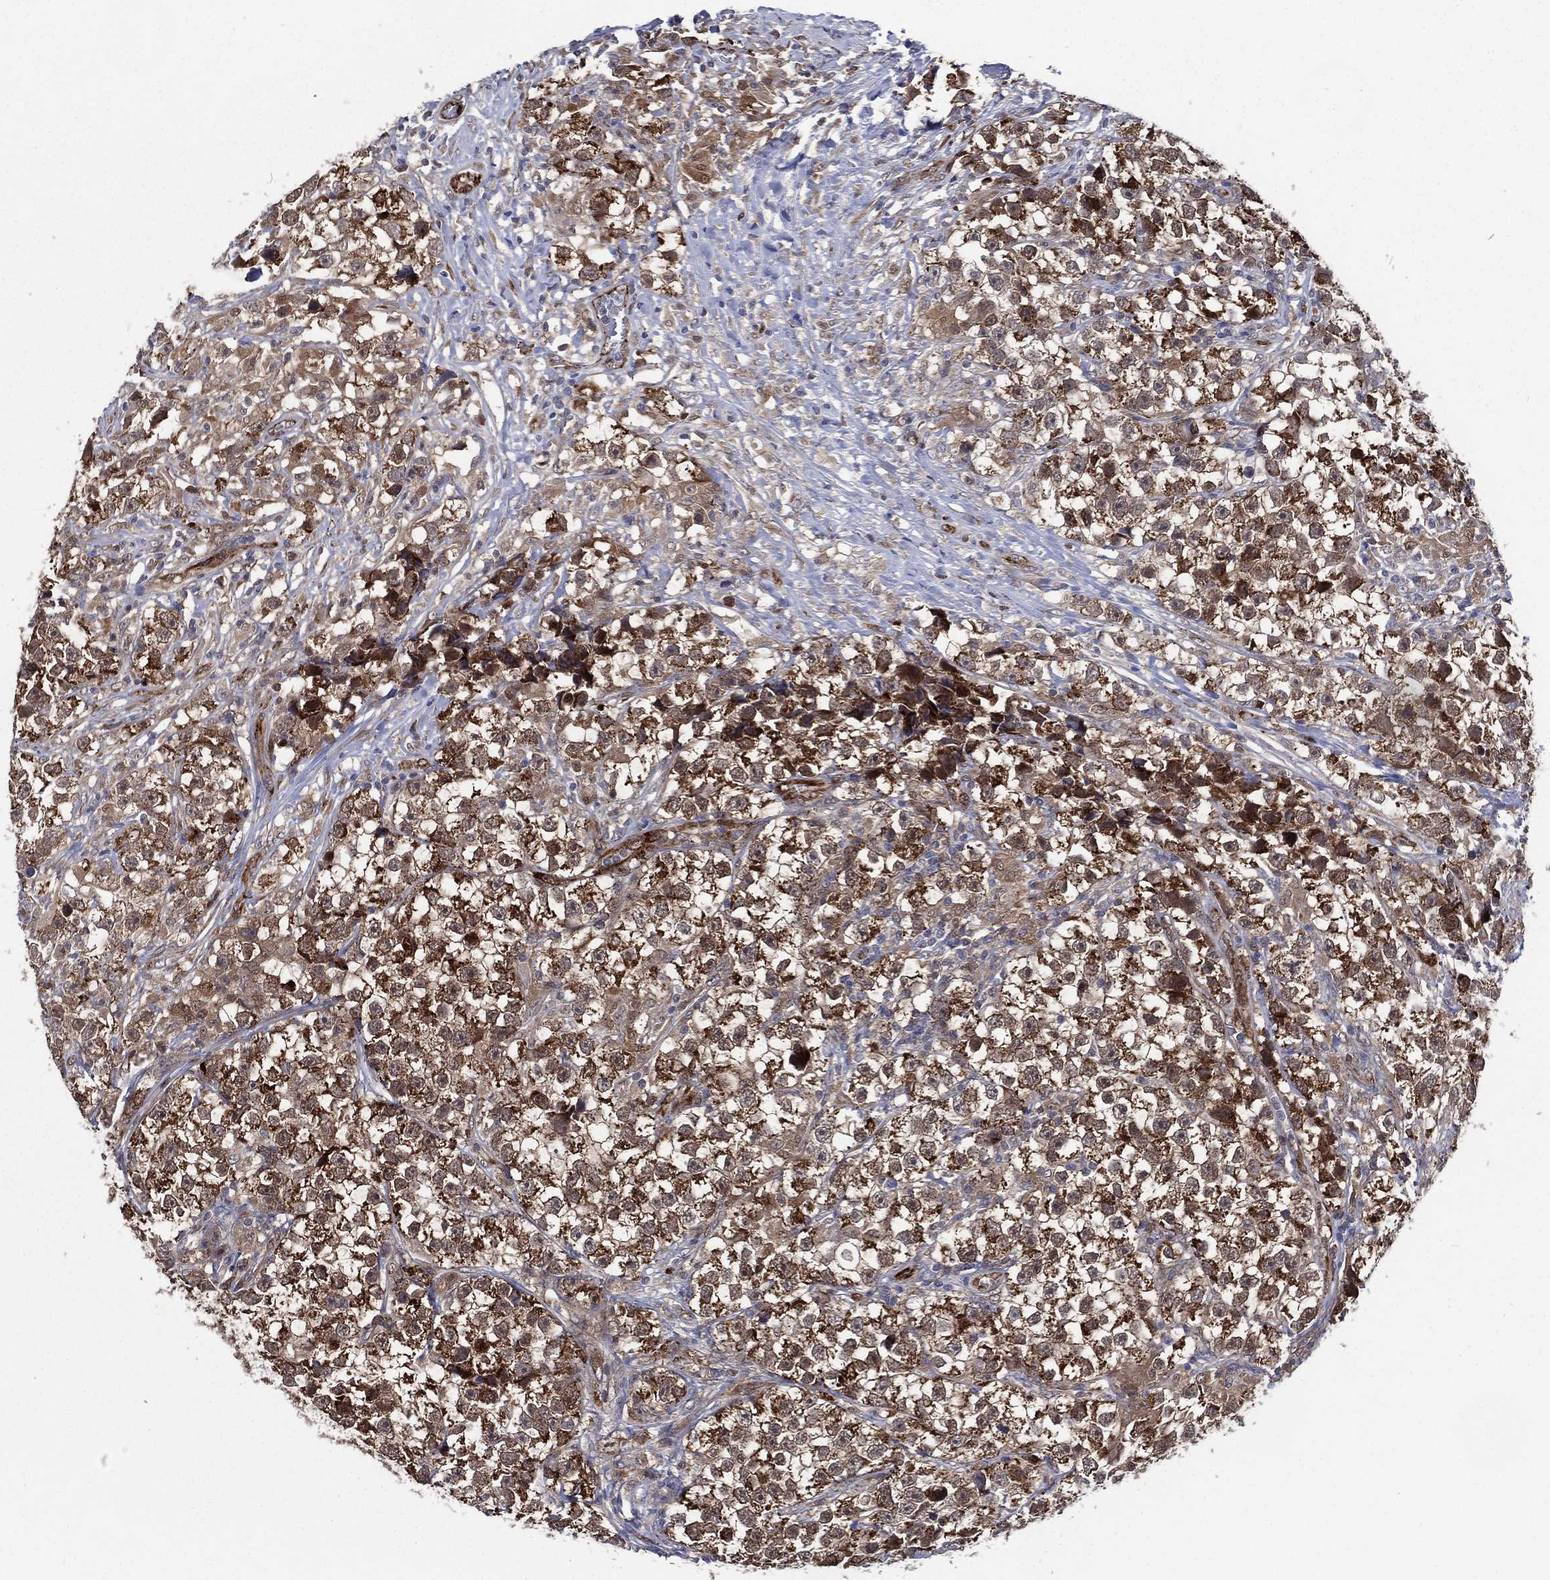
{"staining": {"intensity": "strong", "quantity": ">75%", "location": "cytoplasmic/membranous"}, "tissue": "testis cancer", "cell_type": "Tumor cells", "image_type": "cancer", "snomed": [{"axis": "morphology", "description": "Seminoma, NOS"}, {"axis": "topography", "description": "Testis"}], "caption": "Testis cancer (seminoma) was stained to show a protein in brown. There is high levels of strong cytoplasmic/membranous expression in about >75% of tumor cells. (IHC, brightfield microscopy, high magnification).", "gene": "ARHGAP11A", "patient": {"sex": "male", "age": 46}}